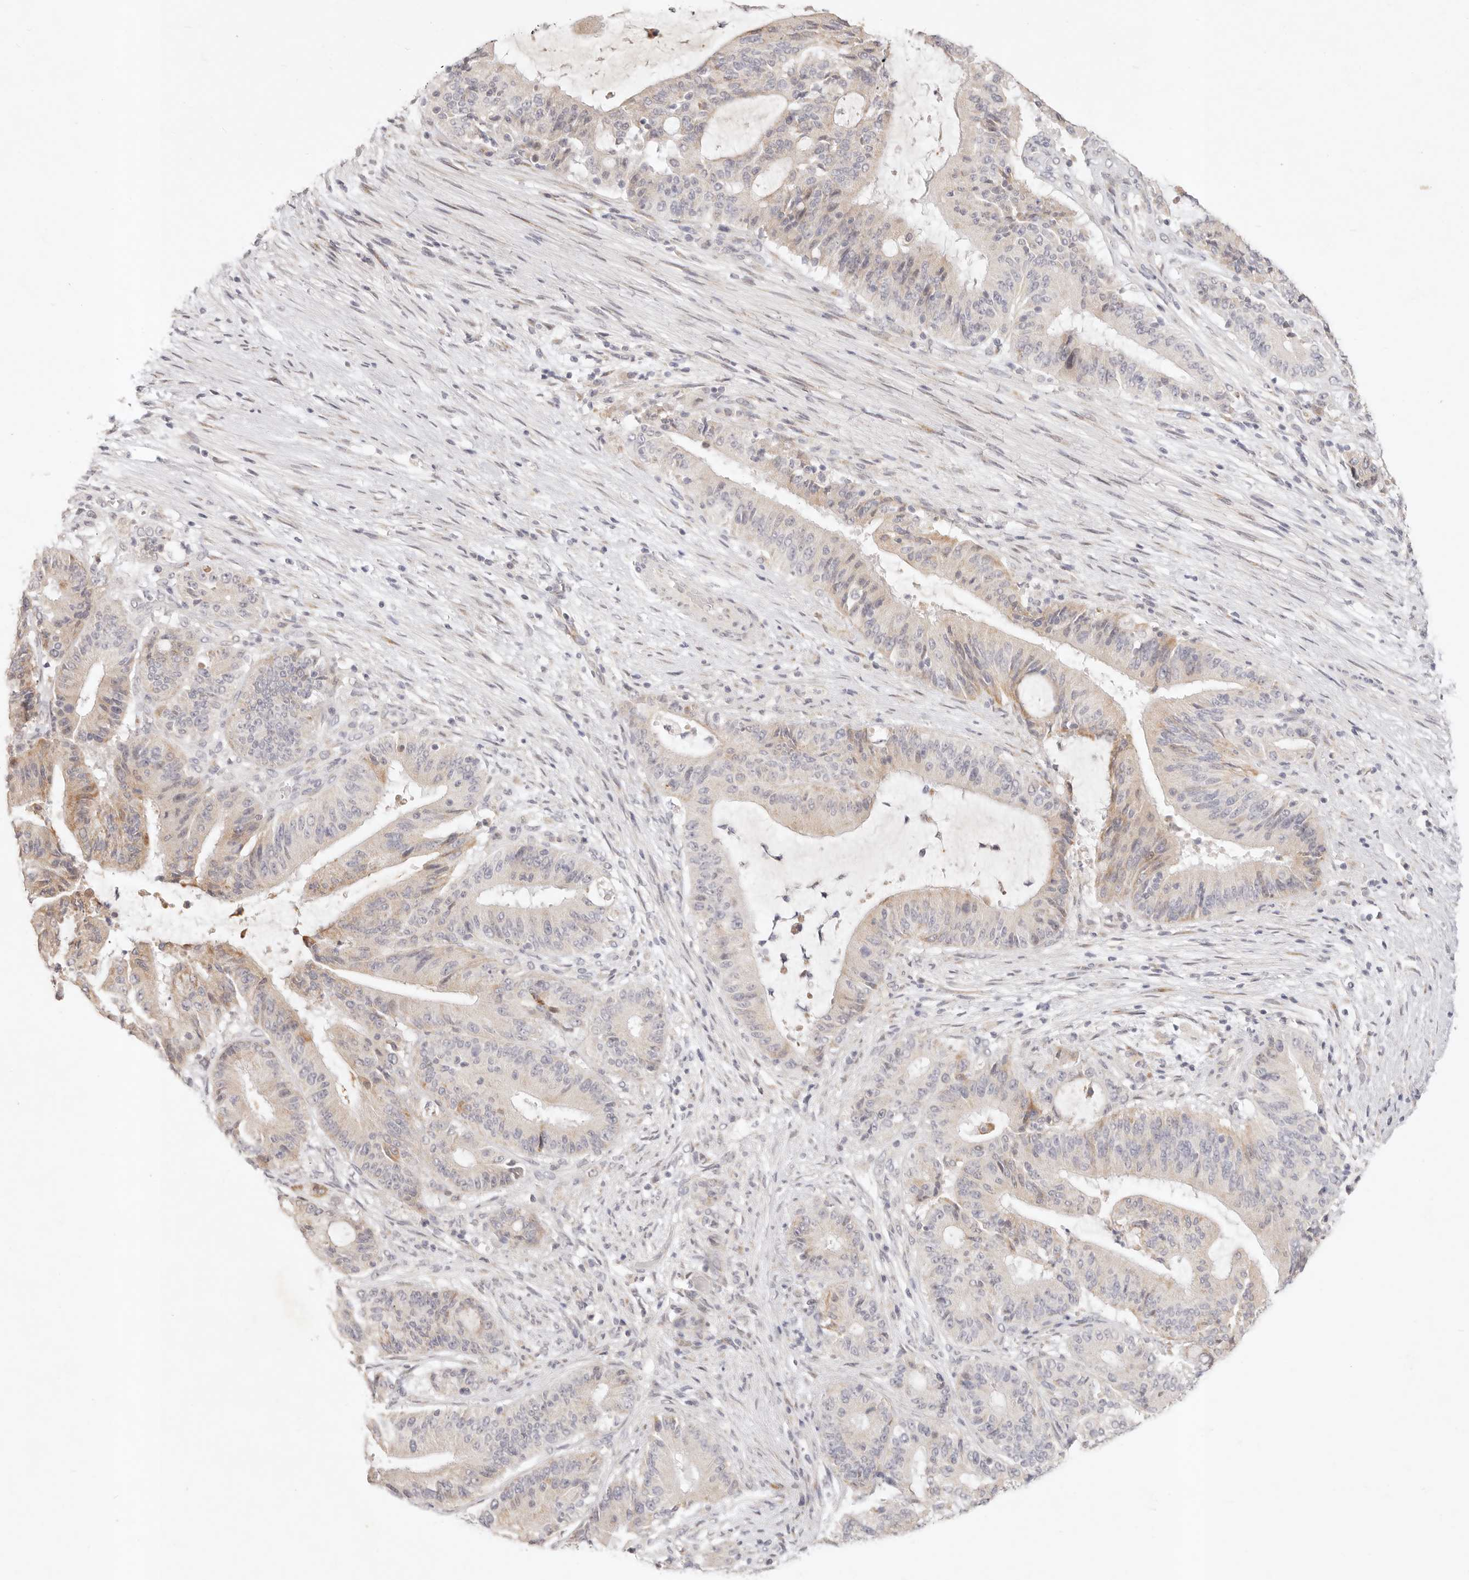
{"staining": {"intensity": "weak", "quantity": "<25%", "location": "cytoplasmic/membranous"}, "tissue": "liver cancer", "cell_type": "Tumor cells", "image_type": "cancer", "snomed": [{"axis": "morphology", "description": "Normal tissue, NOS"}, {"axis": "morphology", "description": "Cholangiocarcinoma"}, {"axis": "topography", "description": "Liver"}, {"axis": "topography", "description": "Peripheral nerve tissue"}], "caption": "Immunohistochemistry (IHC) of liver cholangiocarcinoma reveals no positivity in tumor cells.", "gene": "GPR156", "patient": {"sex": "female", "age": 73}}